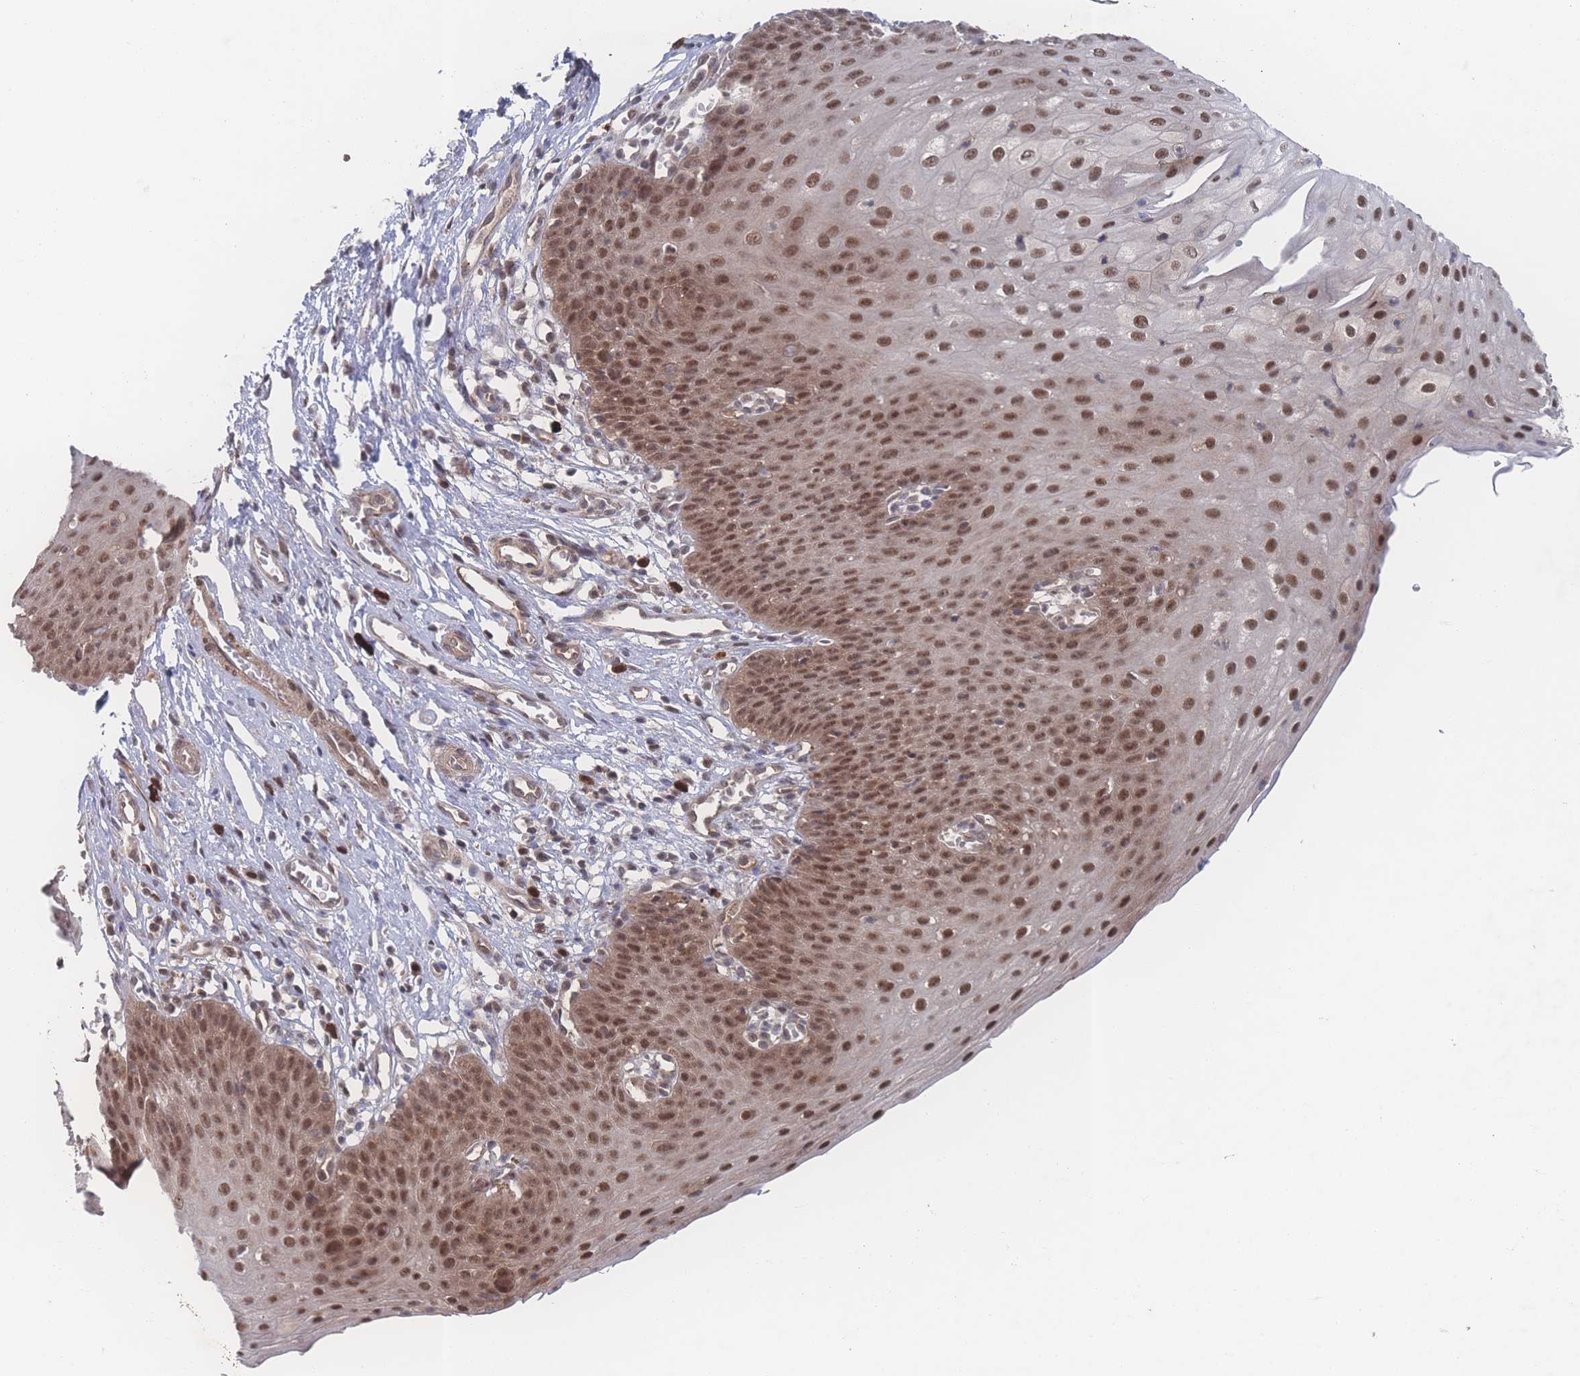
{"staining": {"intensity": "moderate", "quantity": ">75%", "location": "nuclear"}, "tissue": "esophagus", "cell_type": "Squamous epithelial cells", "image_type": "normal", "snomed": [{"axis": "morphology", "description": "Normal tissue, NOS"}, {"axis": "topography", "description": "Esophagus"}], "caption": "Esophagus was stained to show a protein in brown. There is medium levels of moderate nuclear positivity in about >75% of squamous epithelial cells. (brown staining indicates protein expression, while blue staining denotes nuclei).", "gene": "PSMA1", "patient": {"sex": "male", "age": 71}}